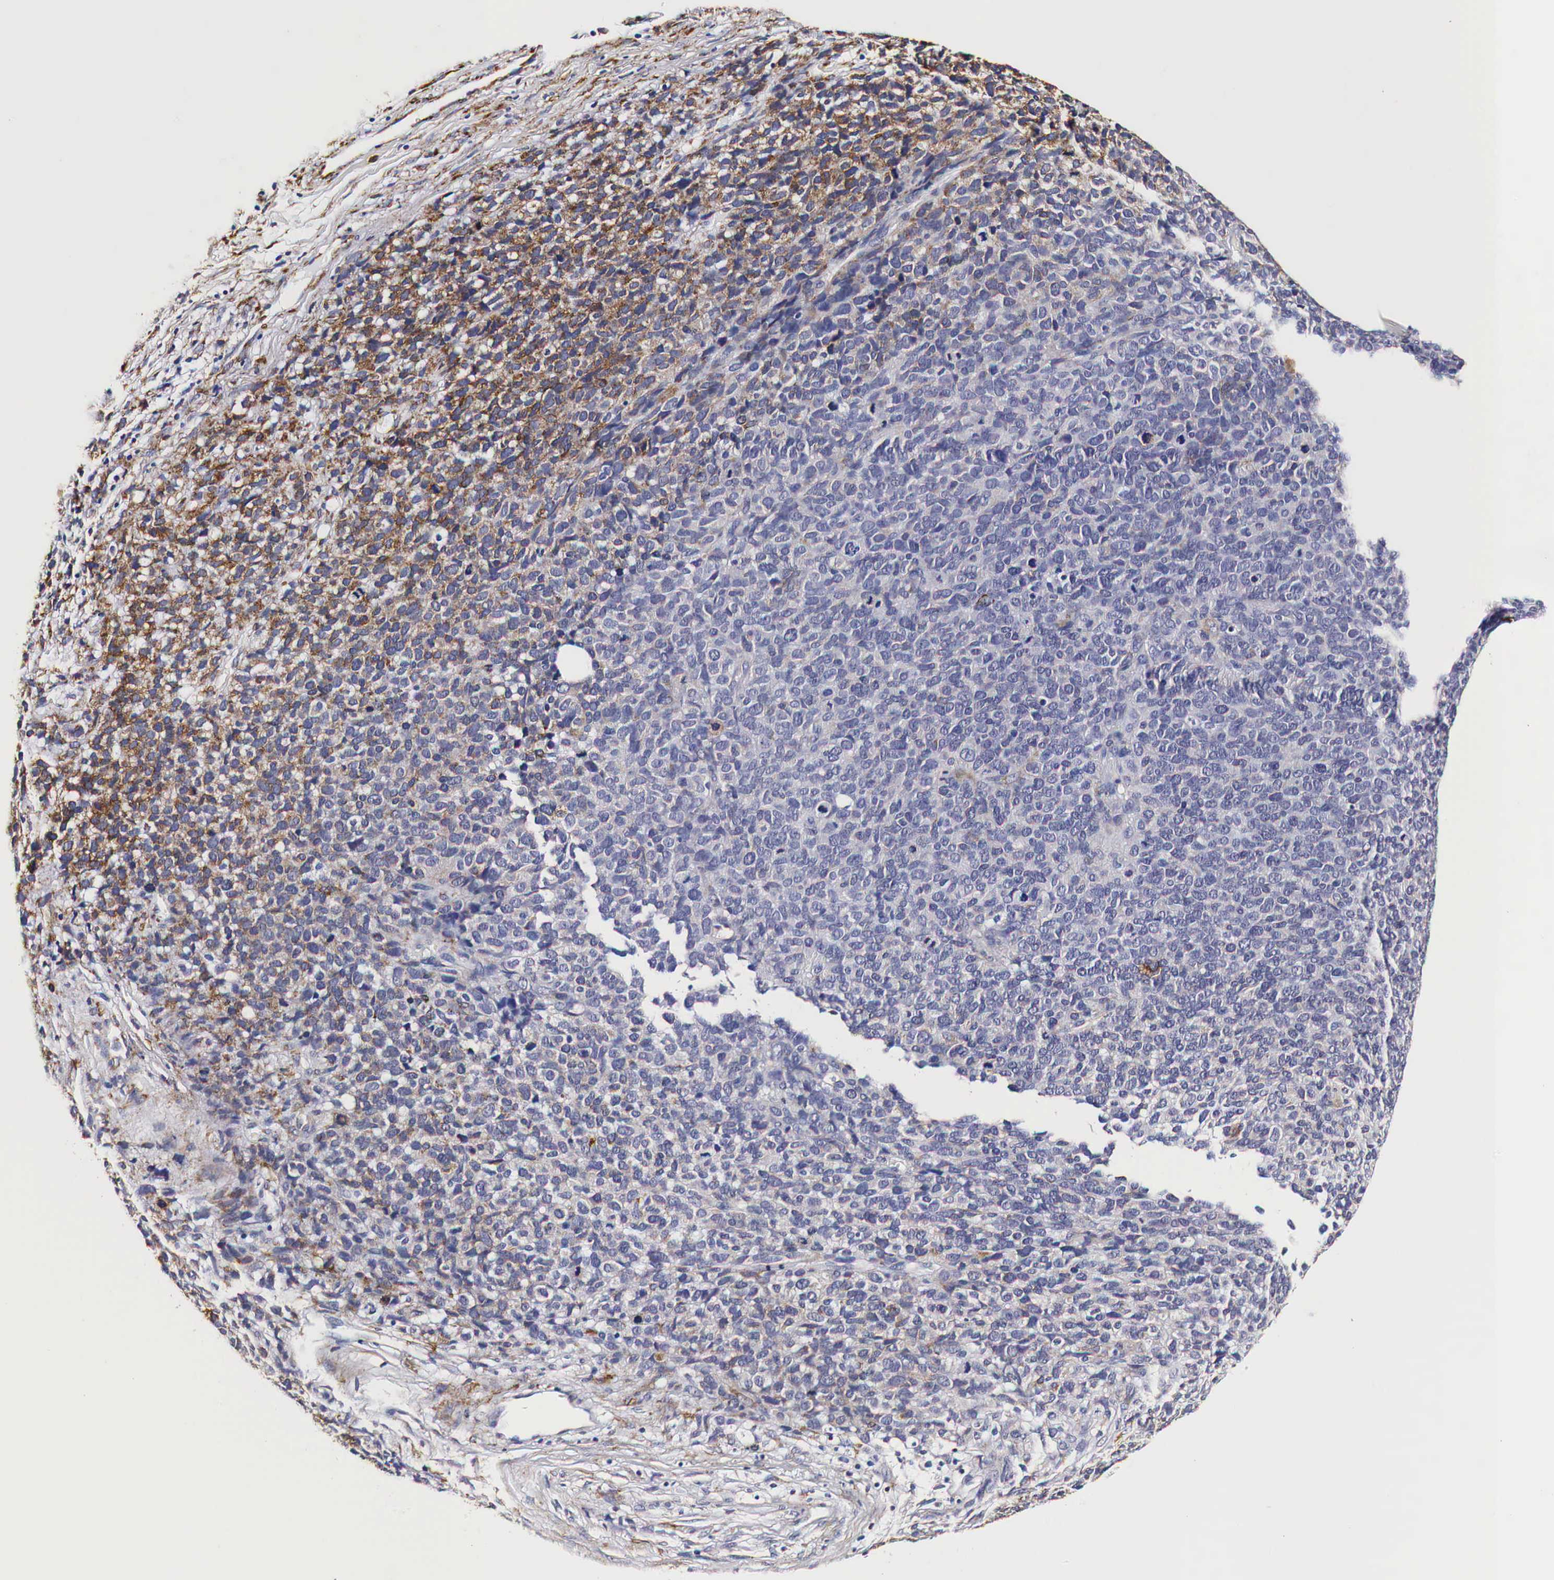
{"staining": {"intensity": "moderate", "quantity": "25%-75%", "location": "cytoplasmic/membranous"}, "tissue": "melanoma", "cell_type": "Tumor cells", "image_type": "cancer", "snomed": [{"axis": "morphology", "description": "Malignant melanoma, NOS"}, {"axis": "topography", "description": "Skin"}], "caption": "The histopathology image exhibits staining of malignant melanoma, revealing moderate cytoplasmic/membranous protein staining (brown color) within tumor cells.", "gene": "CKAP4", "patient": {"sex": "female", "age": 85}}